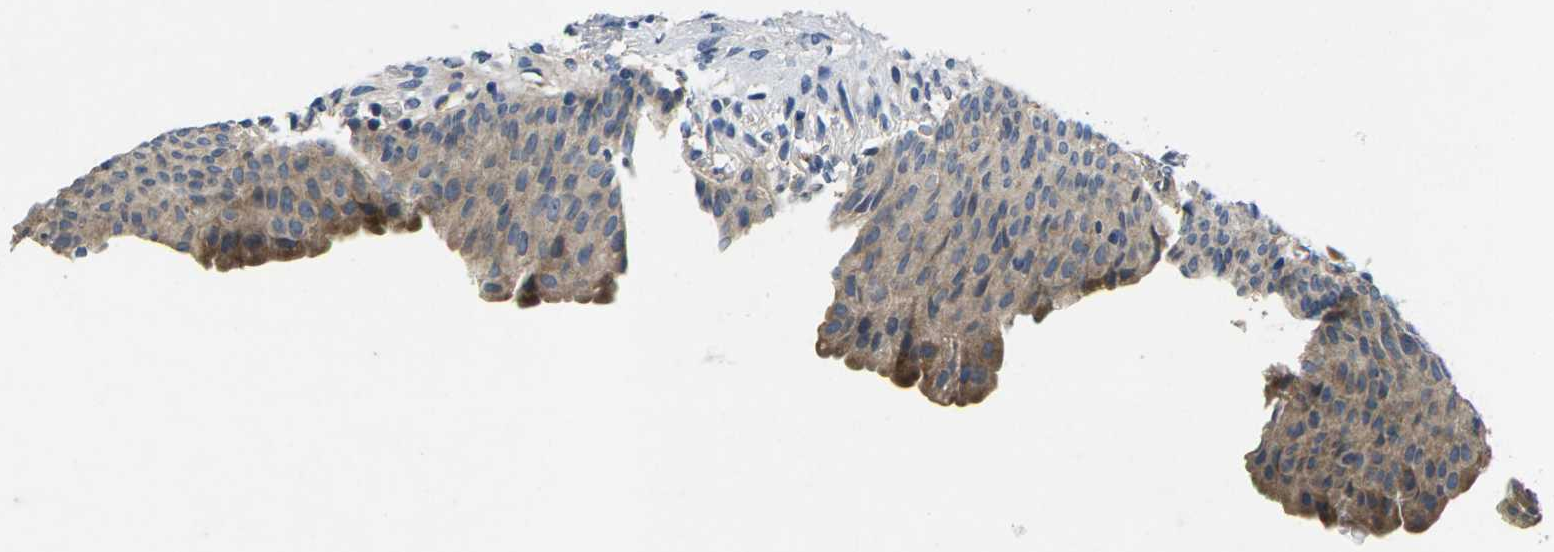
{"staining": {"intensity": "moderate", "quantity": ">75%", "location": "cytoplasmic/membranous"}, "tissue": "urinary bladder", "cell_type": "Urothelial cells", "image_type": "normal", "snomed": [{"axis": "morphology", "description": "Normal tissue, NOS"}, {"axis": "topography", "description": "Urinary bladder"}], "caption": "A brown stain highlights moderate cytoplasmic/membranous expression of a protein in urothelial cells of normal urinary bladder.", "gene": "ERGIC3", "patient": {"sex": "female", "age": 79}}